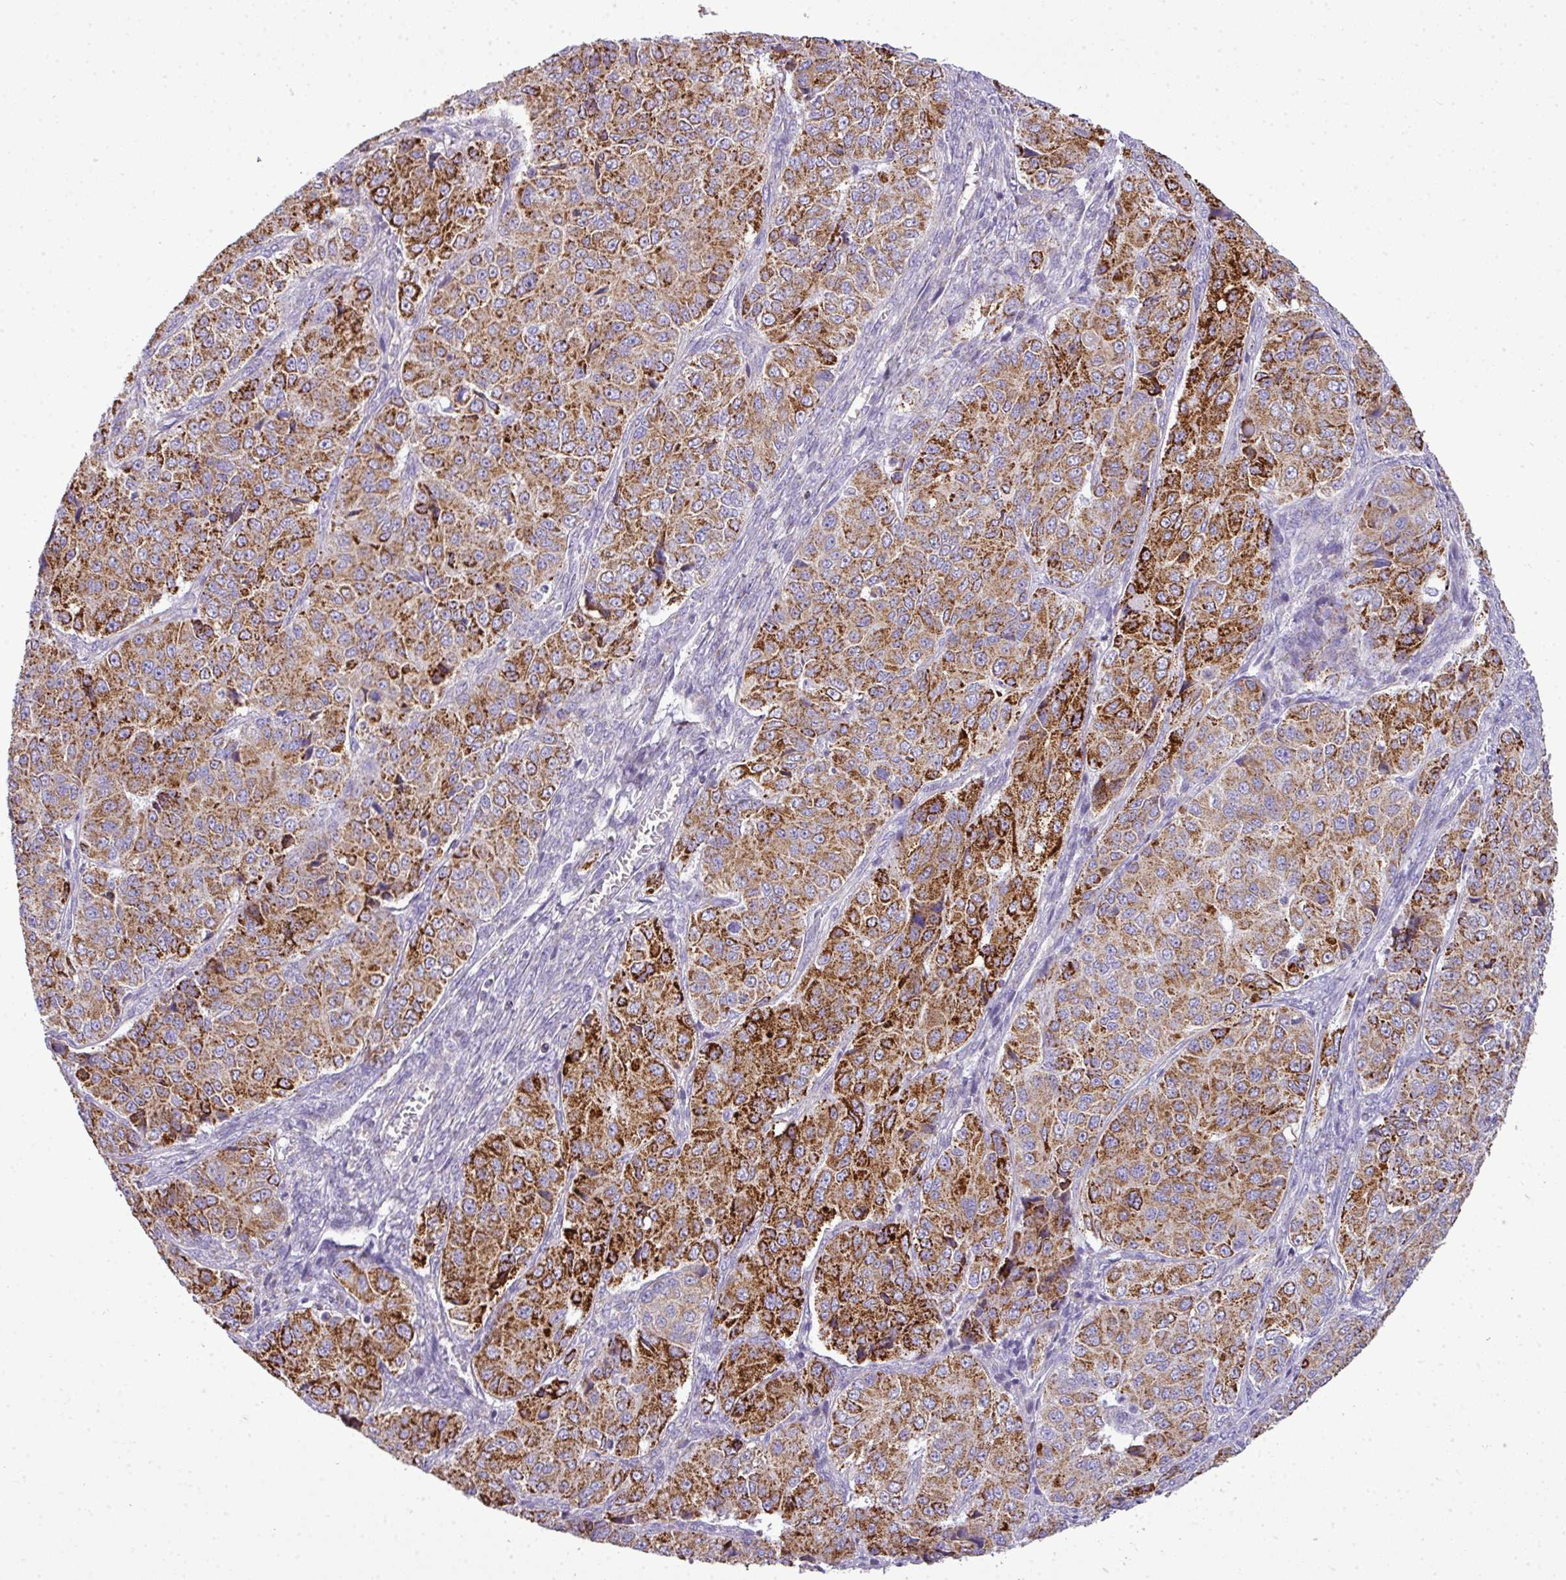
{"staining": {"intensity": "strong", "quantity": ">75%", "location": "cytoplasmic/membranous"}, "tissue": "ovarian cancer", "cell_type": "Tumor cells", "image_type": "cancer", "snomed": [{"axis": "morphology", "description": "Carcinoma, endometroid"}, {"axis": "topography", "description": "Ovary"}], "caption": "This micrograph reveals ovarian cancer stained with immunohistochemistry (IHC) to label a protein in brown. The cytoplasmic/membranous of tumor cells show strong positivity for the protein. Nuclei are counter-stained blue.", "gene": "ZNF81", "patient": {"sex": "female", "age": 51}}